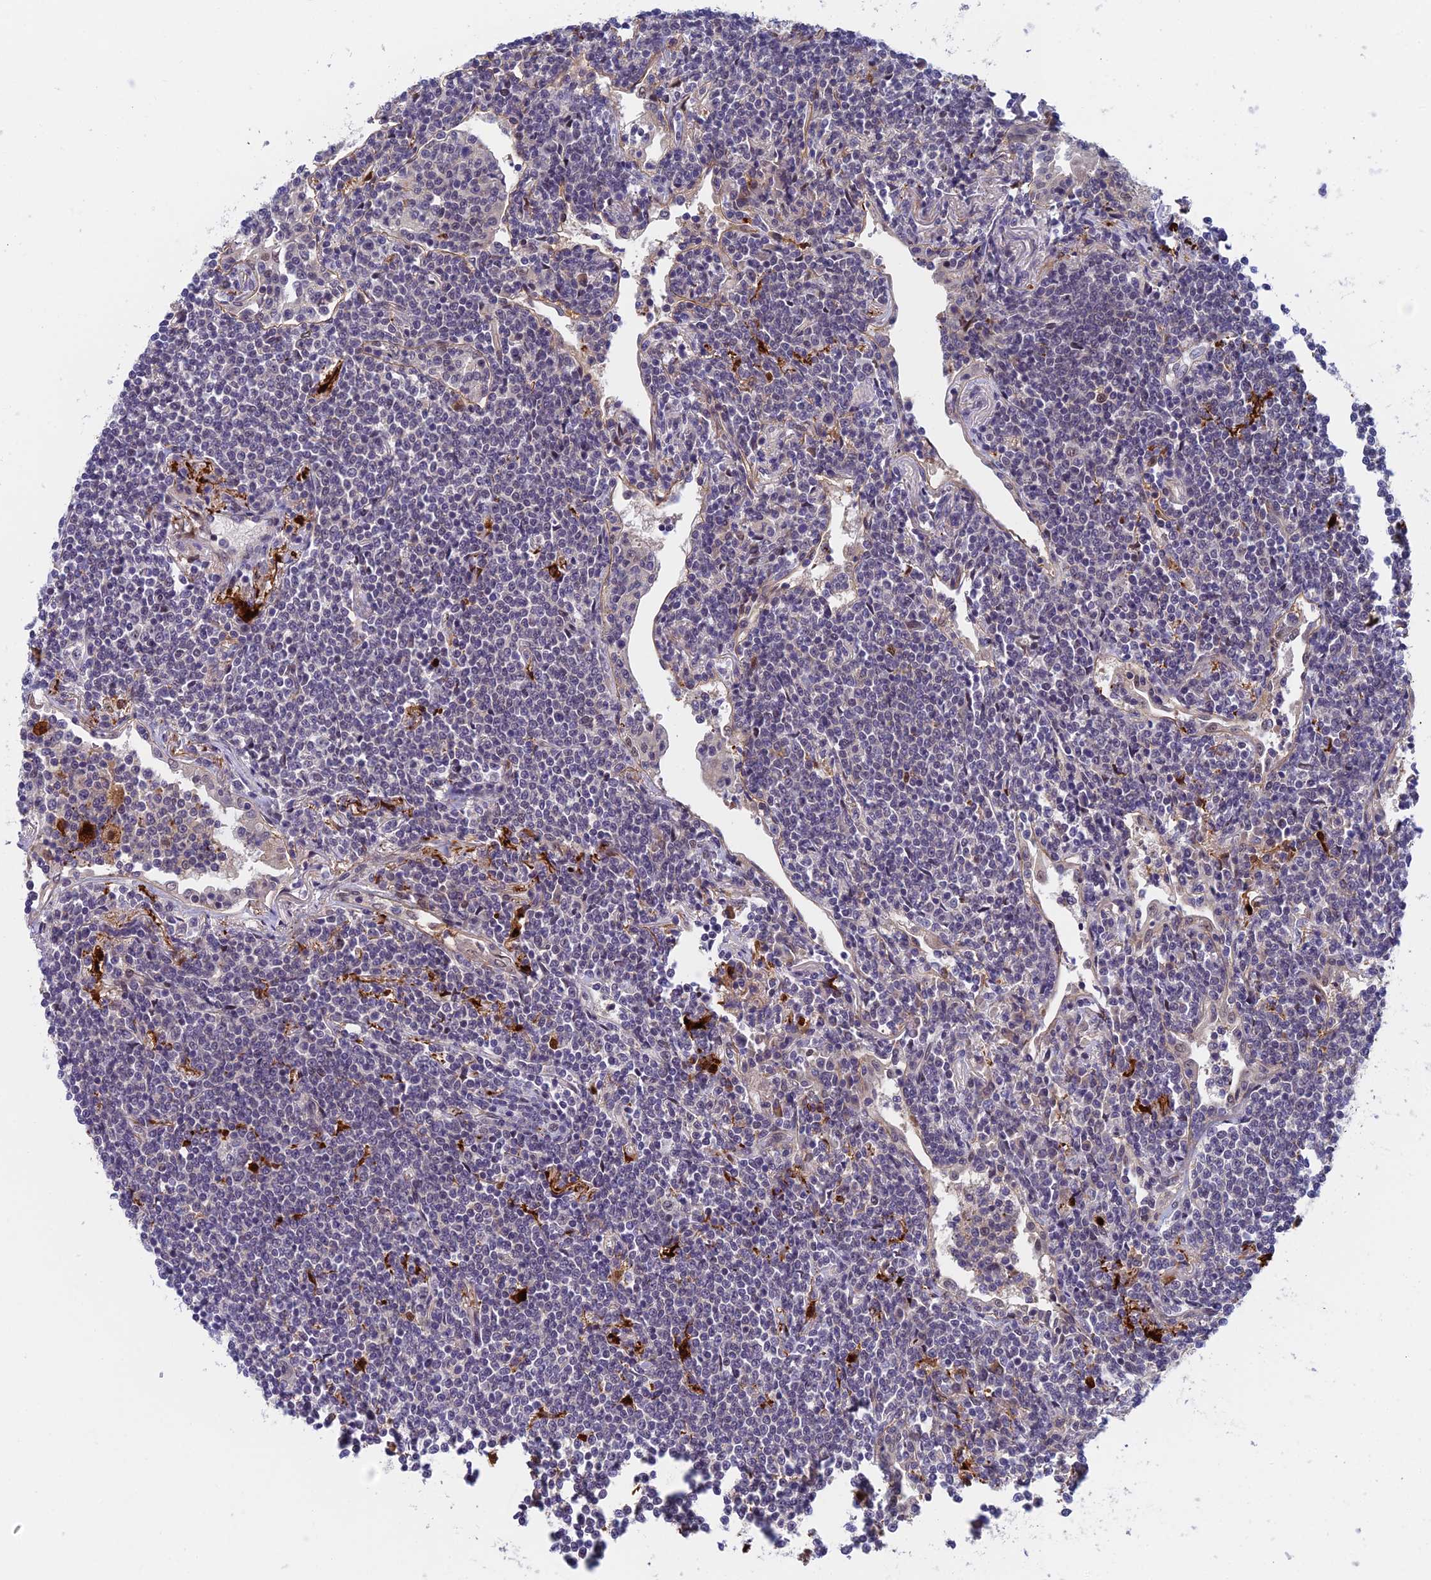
{"staining": {"intensity": "negative", "quantity": "none", "location": "none"}, "tissue": "lymphoma", "cell_type": "Tumor cells", "image_type": "cancer", "snomed": [{"axis": "morphology", "description": "Malignant lymphoma, non-Hodgkin's type, Low grade"}, {"axis": "topography", "description": "Lung"}], "caption": "There is no significant staining in tumor cells of low-grade malignant lymphoma, non-Hodgkin's type.", "gene": "NSMCE1", "patient": {"sex": "female", "age": 71}}